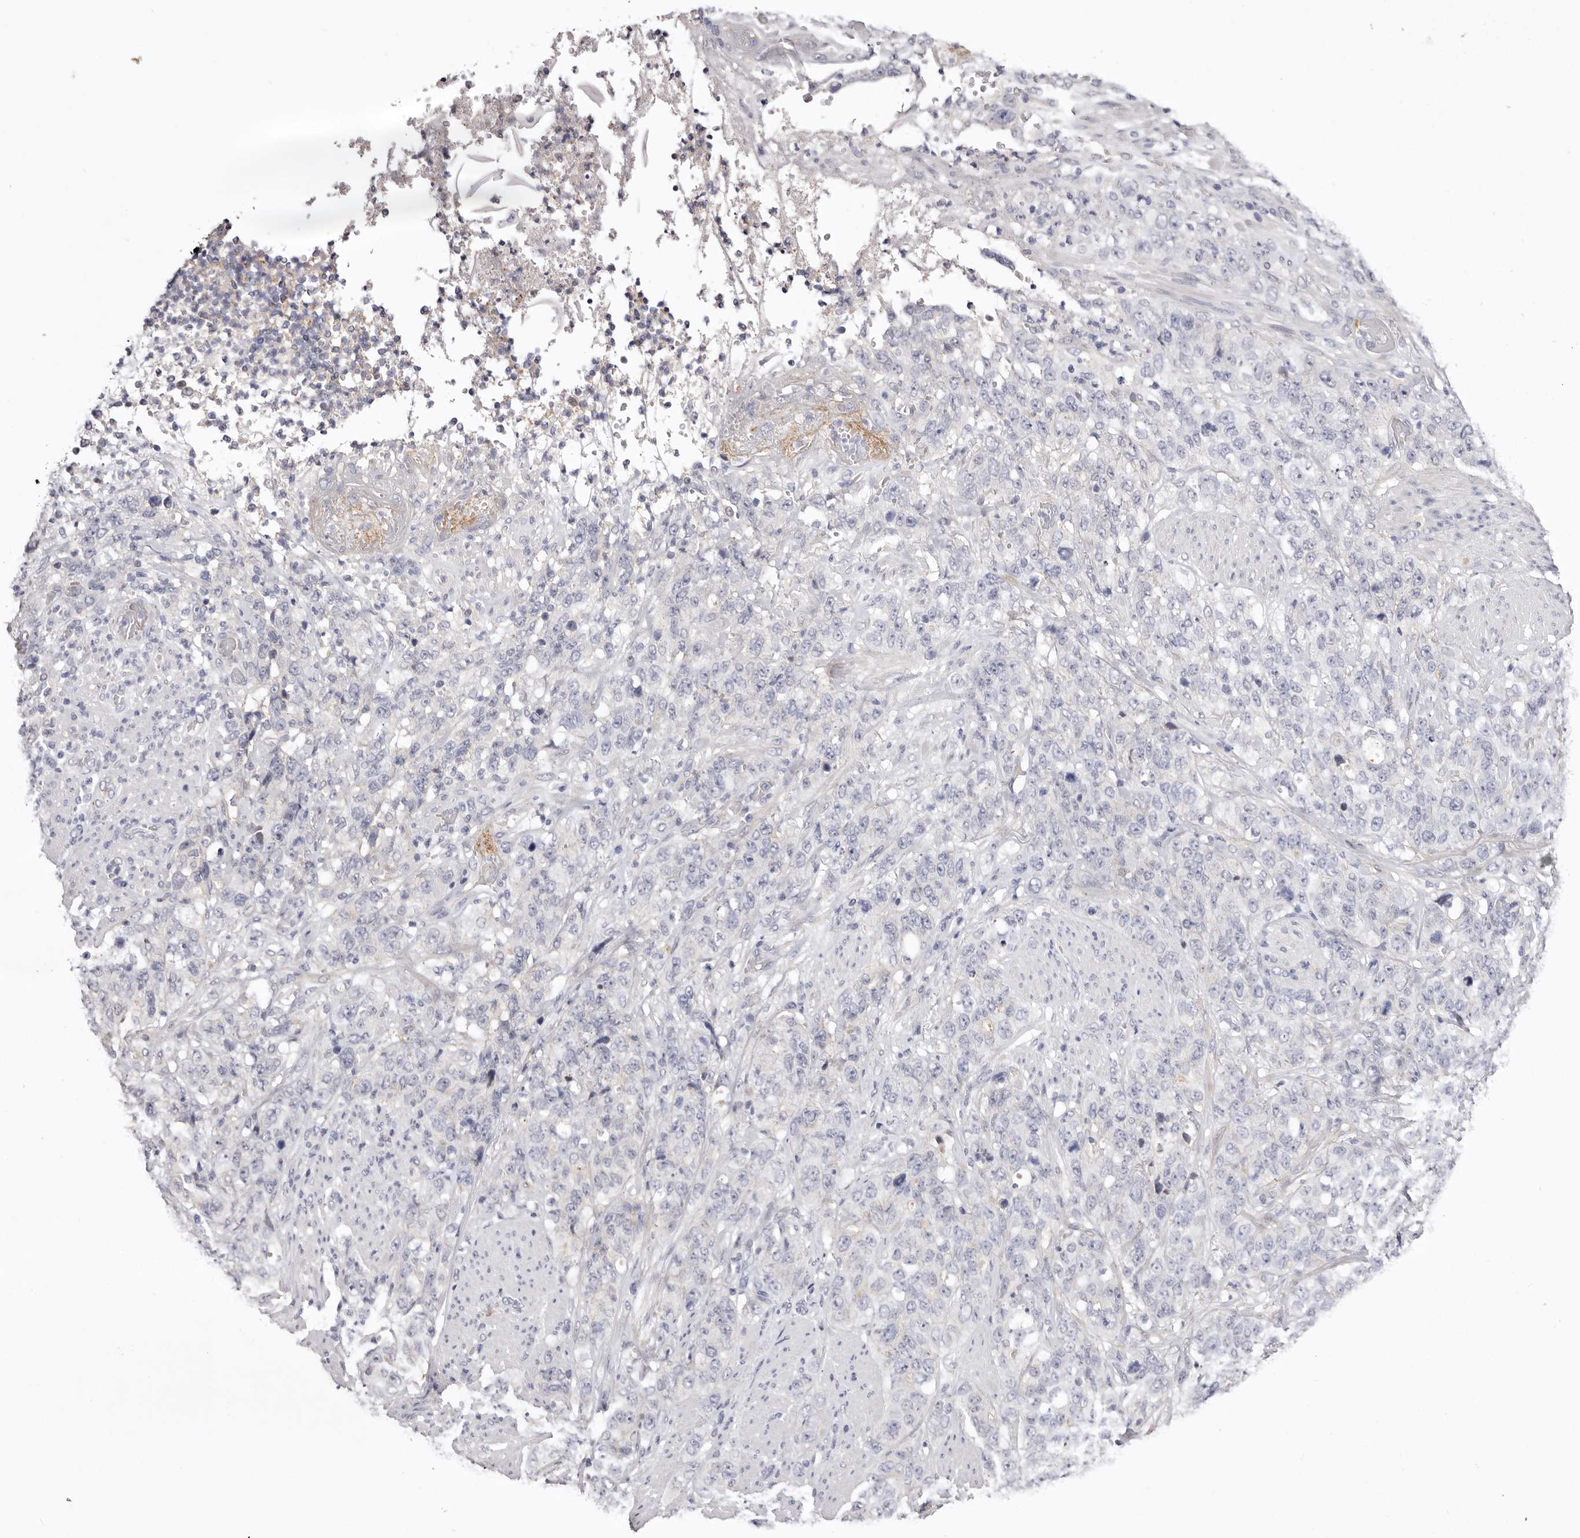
{"staining": {"intensity": "negative", "quantity": "none", "location": "none"}, "tissue": "stomach cancer", "cell_type": "Tumor cells", "image_type": "cancer", "snomed": [{"axis": "morphology", "description": "Adenocarcinoma, NOS"}, {"axis": "topography", "description": "Stomach"}], "caption": "This is a photomicrograph of immunohistochemistry staining of stomach cancer, which shows no expression in tumor cells.", "gene": "LMLN", "patient": {"sex": "male", "age": 48}}